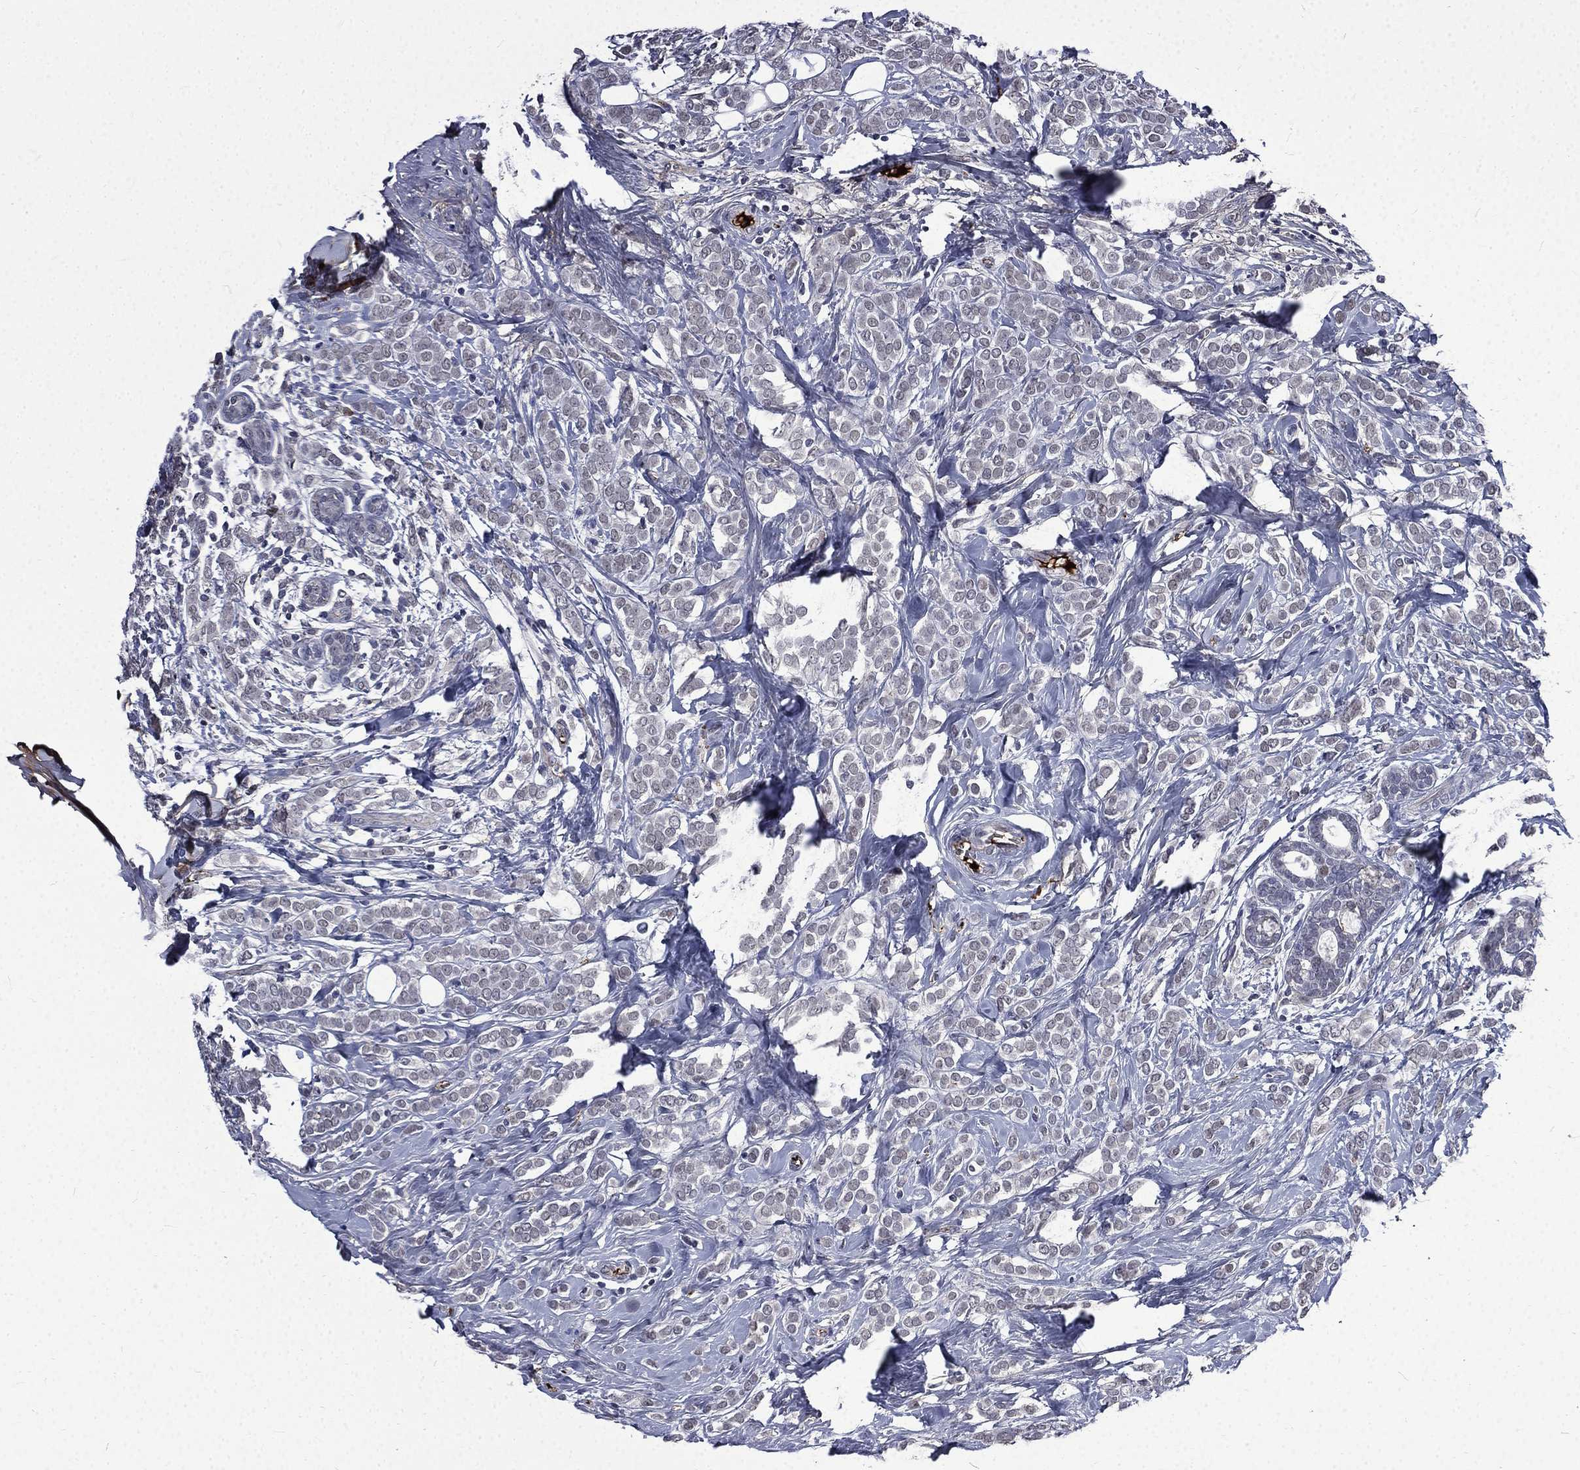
{"staining": {"intensity": "negative", "quantity": "none", "location": "none"}, "tissue": "breast cancer", "cell_type": "Tumor cells", "image_type": "cancer", "snomed": [{"axis": "morphology", "description": "Lobular carcinoma"}, {"axis": "topography", "description": "Breast"}], "caption": "Tumor cells show no significant protein positivity in breast lobular carcinoma.", "gene": "FGG", "patient": {"sex": "female", "age": 49}}